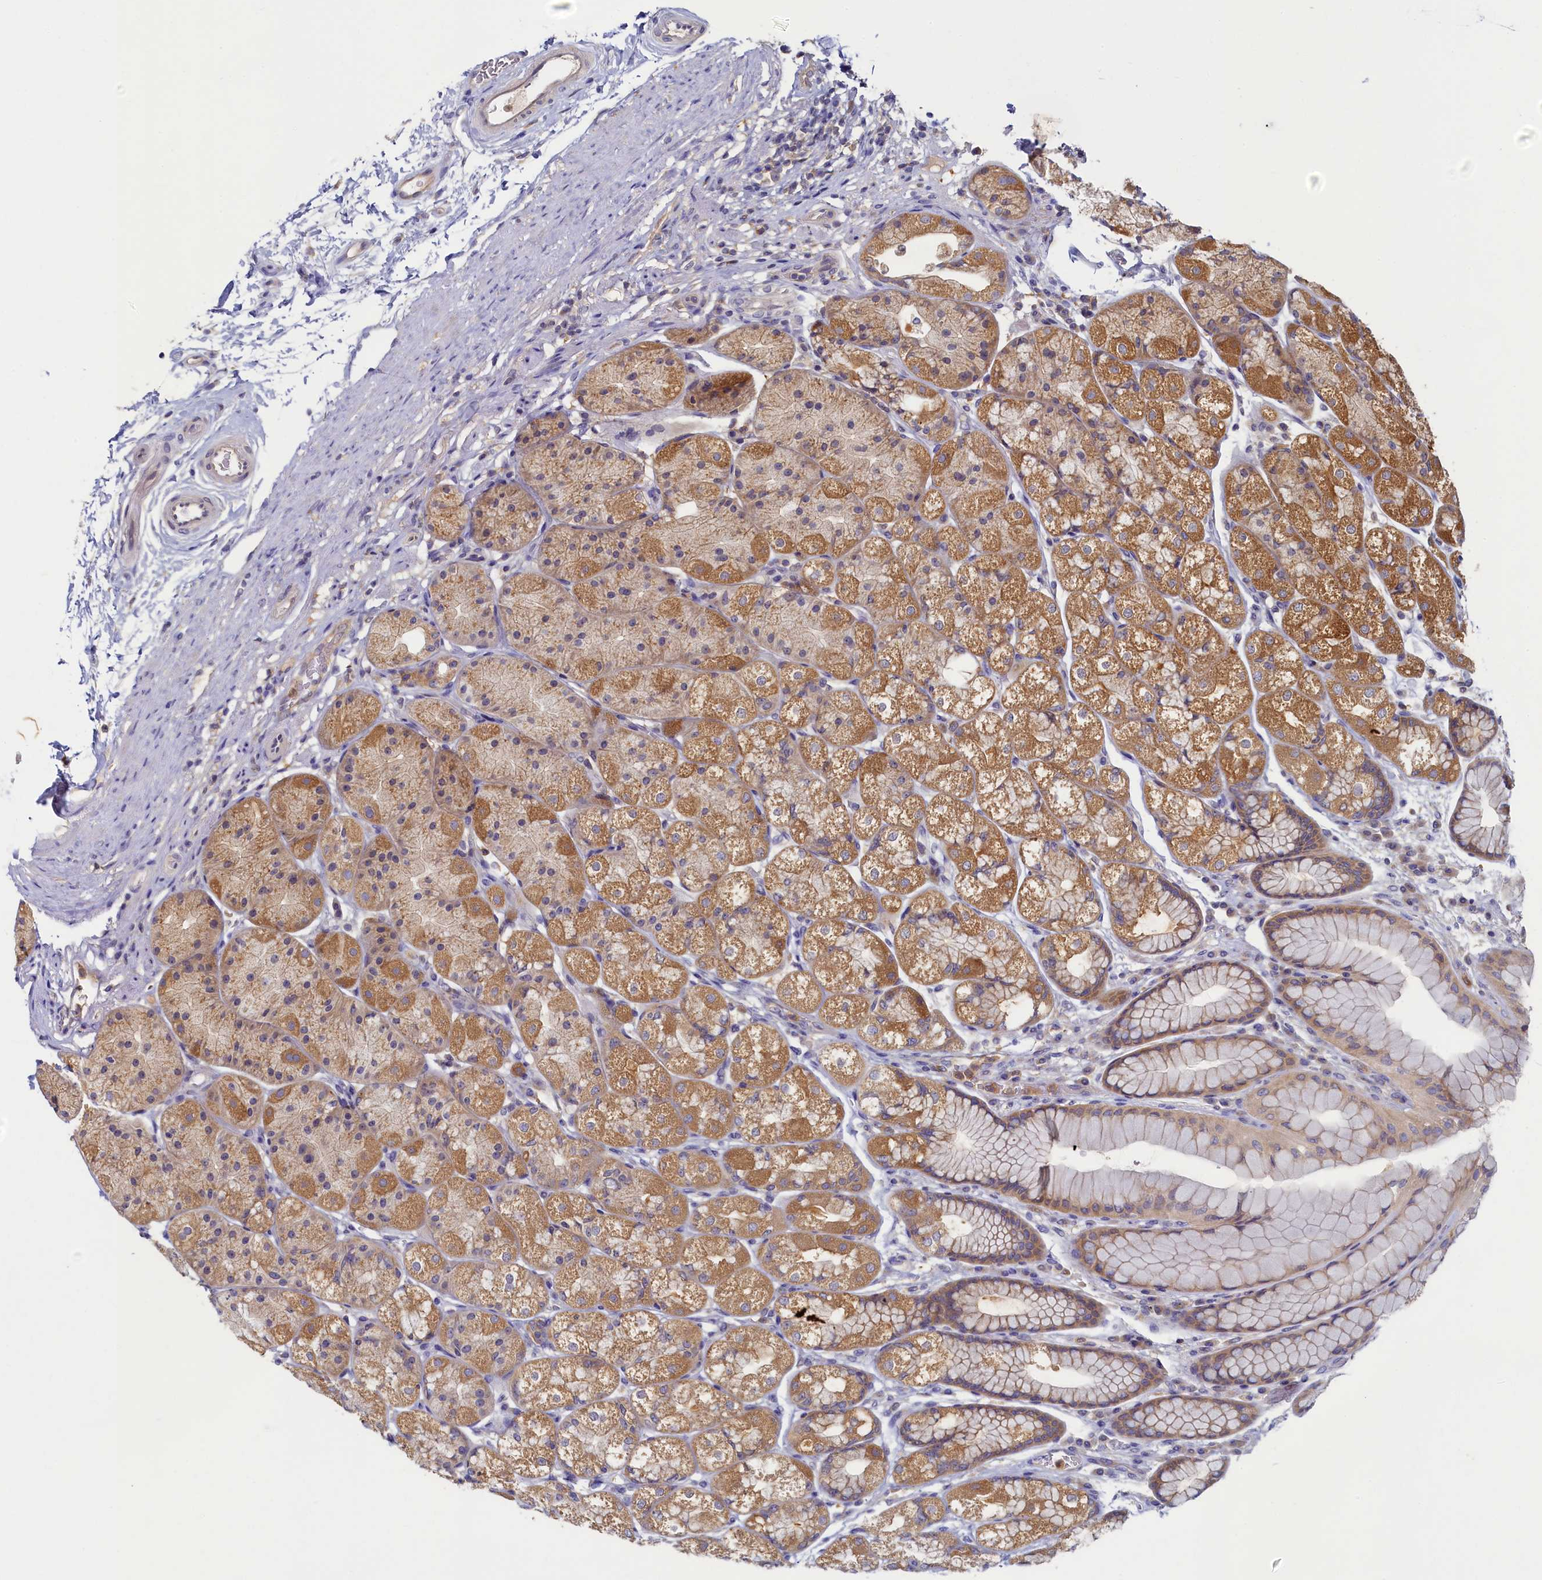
{"staining": {"intensity": "moderate", "quantity": ">75%", "location": "cytoplasmic/membranous"}, "tissue": "stomach", "cell_type": "Glandular cells", "image_type": "normal", "snomed": [{"axis": "morphology", "description": "Normal tissue, NOS"}, {"axis": "topography", "description": "Stomach"}], "caption": "The immunohistochemical stain highlights moderate cytoplasmic/membranous expression in glandular cells of unremarkable stomach. (IHC, brightfield microscopy, high magnification).", "gene": "TIMM8B", "patient": {"sex": "male", "age": 57}}